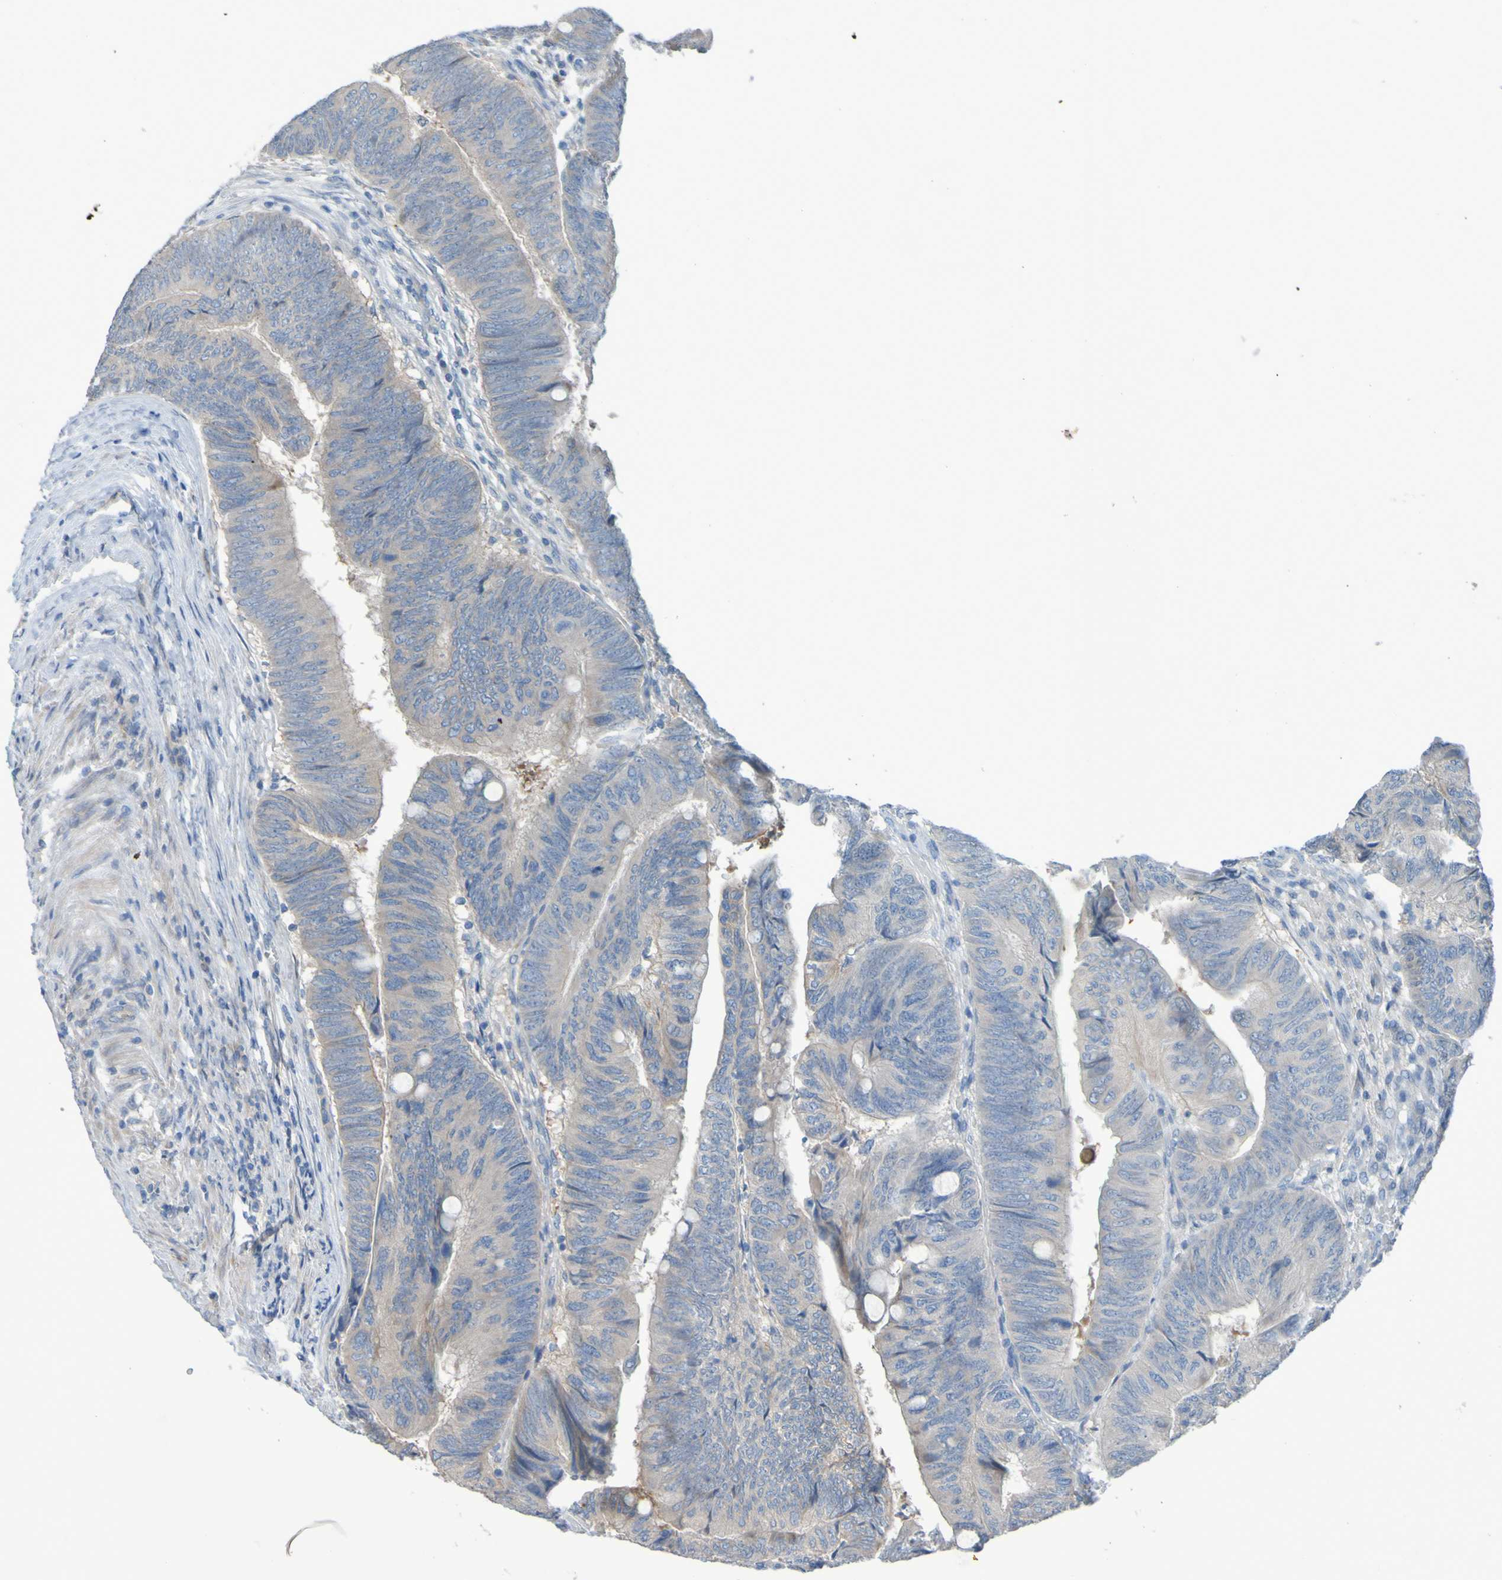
{"staining": {"intensity": "weak", "quantity": "<25%", "location": "cytoplasmic/membranous"}, "tissue": "colorectal cancer", "cell_type": "Tumor cells", "image_type": "cancer", "snomed": [{"axis": "morphology", "description": "Normal tissue, NOS"}, {"axis": "morphology", "description": "Adenocarcinoma, NOS"}, {"axis": "topography", "description": "Rectum"}, {"axis": "topography", "description": "Peripheral nerve tissue"}], "caption": "Image shows no protein positivity in tumor cells of colorectal cancer tissue. (Stains: DAB immunohistochemistry with hematoxylin counter stain, Microscopy: brightfield microscopy at high magnification).", "gene": "NPRL3", "patient": {"sex": "male", "age": 92}}